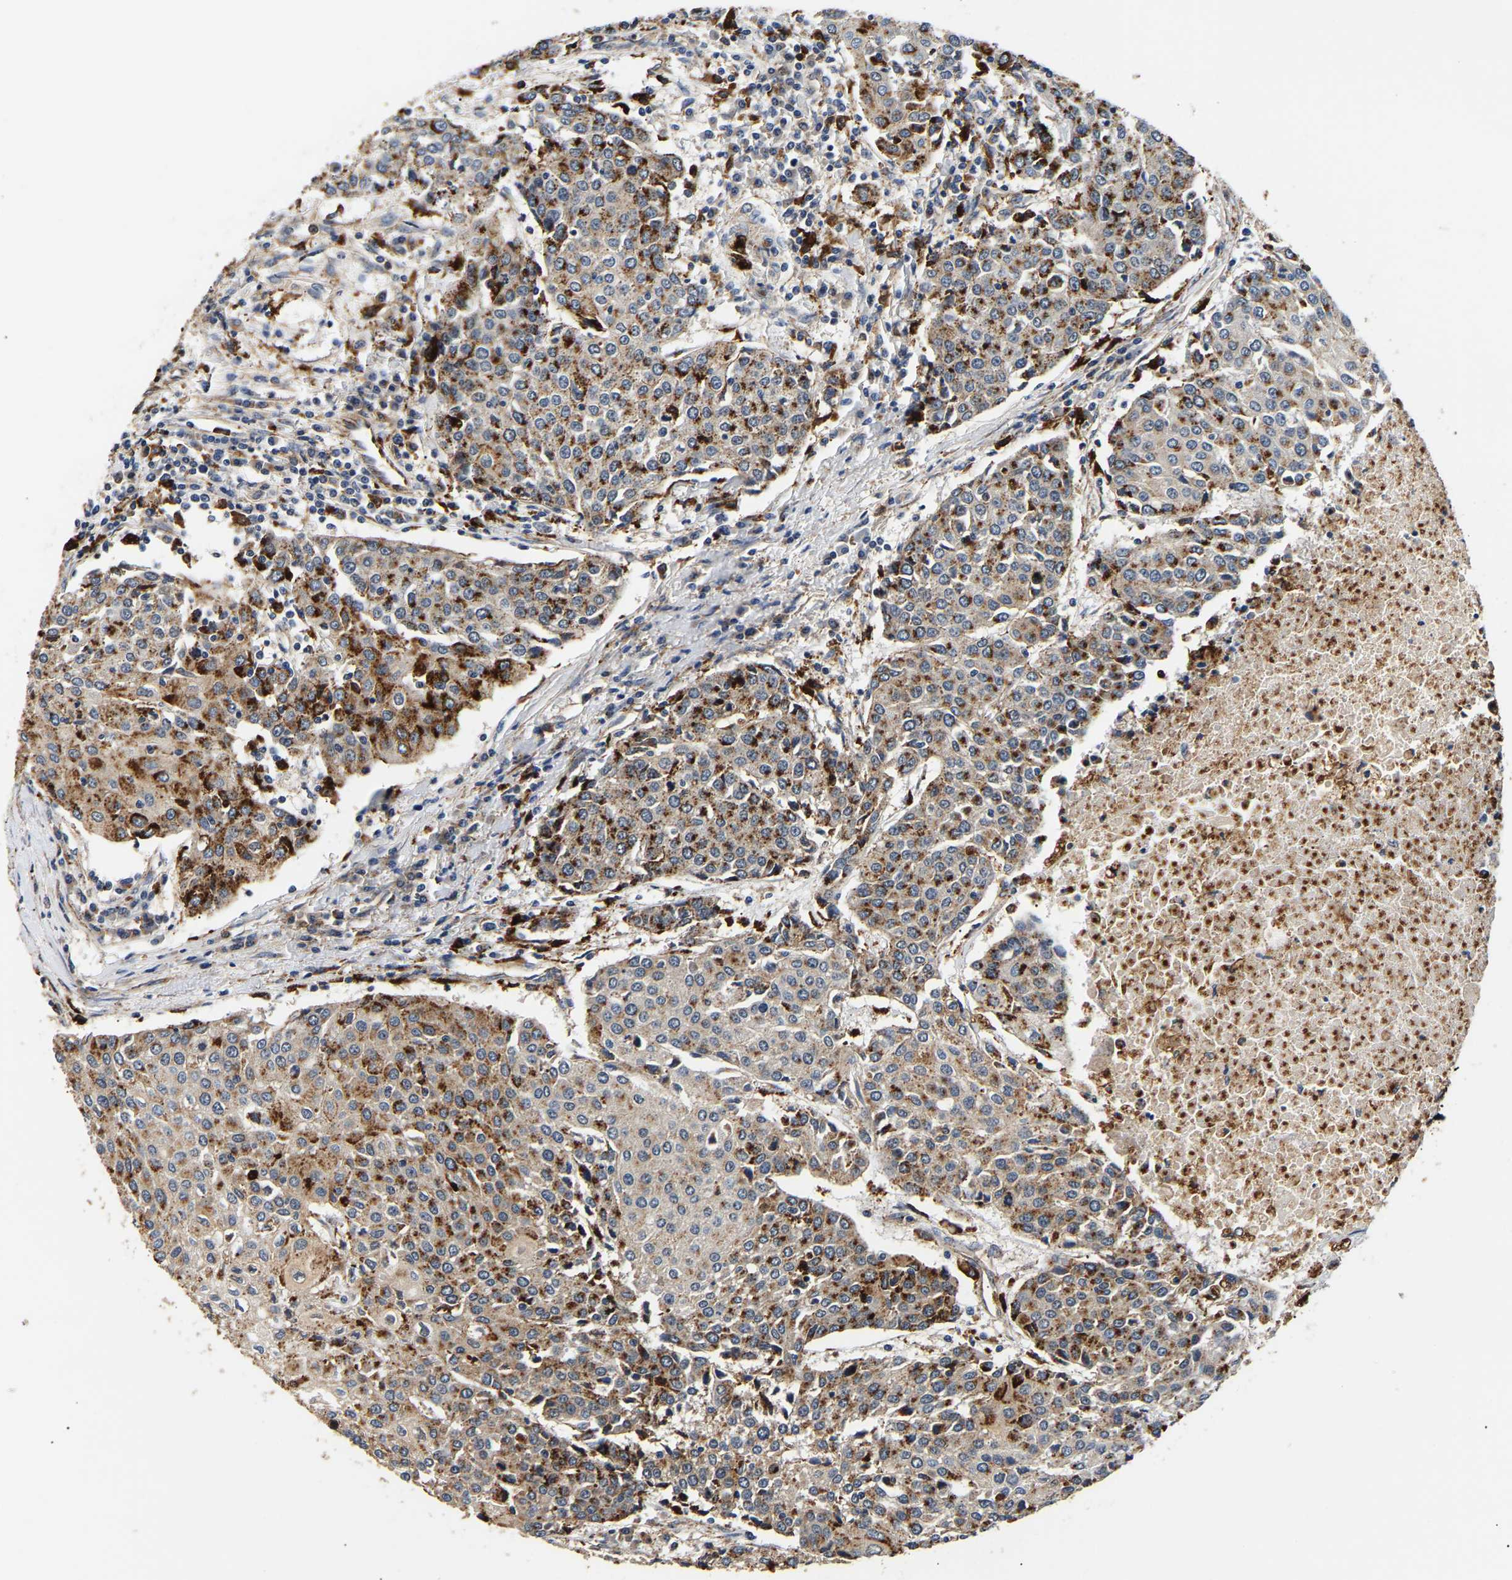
{"staining": {"intensity": "strong", "quantity": "25%-75%", "location": "cytoplasmic/membranous"}, "tissue": "urothelial cancer", "cell_type": "Tumor cells", "image_type": "cancer", "snomed": [{"axis": "morphology", "description": "Urothelial carcinoma, High grade"}, {"axis": "topography", "description": "Urinary bladder"}], "caption": "Protein expression analysis of urothelial cancer demonstrates strong cytoplasmic/membranous positivity in approximately 25%-75% of tumor cells.", "gene": "SMU1", "patient": {"sex": "female", "age": 85}}